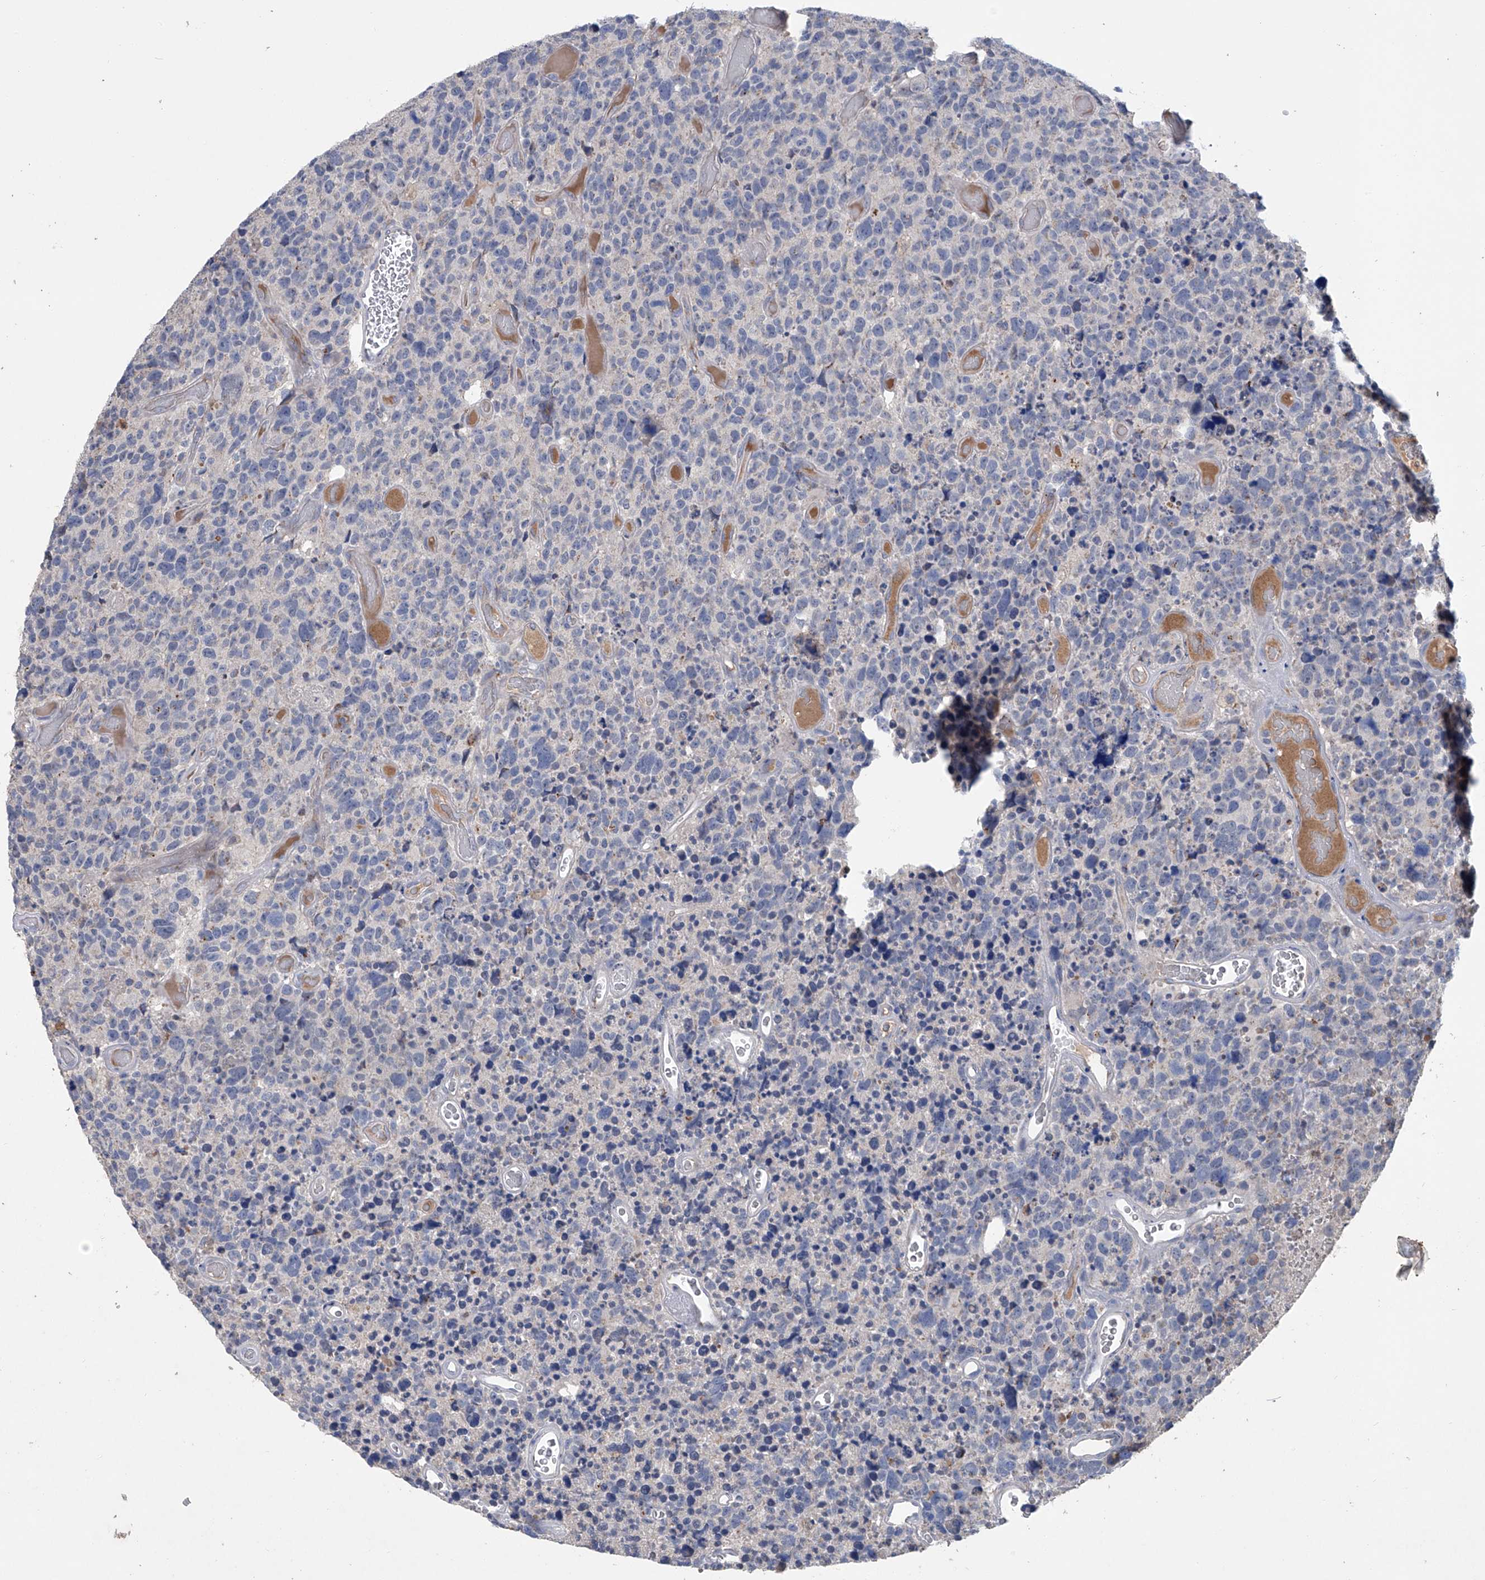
{"staining": {"intensity": "negative", "quantity": "none", "location": "none"}, "tissue": "glioma", "cell_type": "Tumor cells", "image_type": "cancer", "snomed": [{"axis": "morphology", "description": "Glioma, malignant, High grade"}, {"axis": "topography", "description": "Brain"}], "caption": "Tumor cells show no significant protein staining in glioma.", "gene": "PCSK5", "patient": {"sex": "male", "age": 69}}